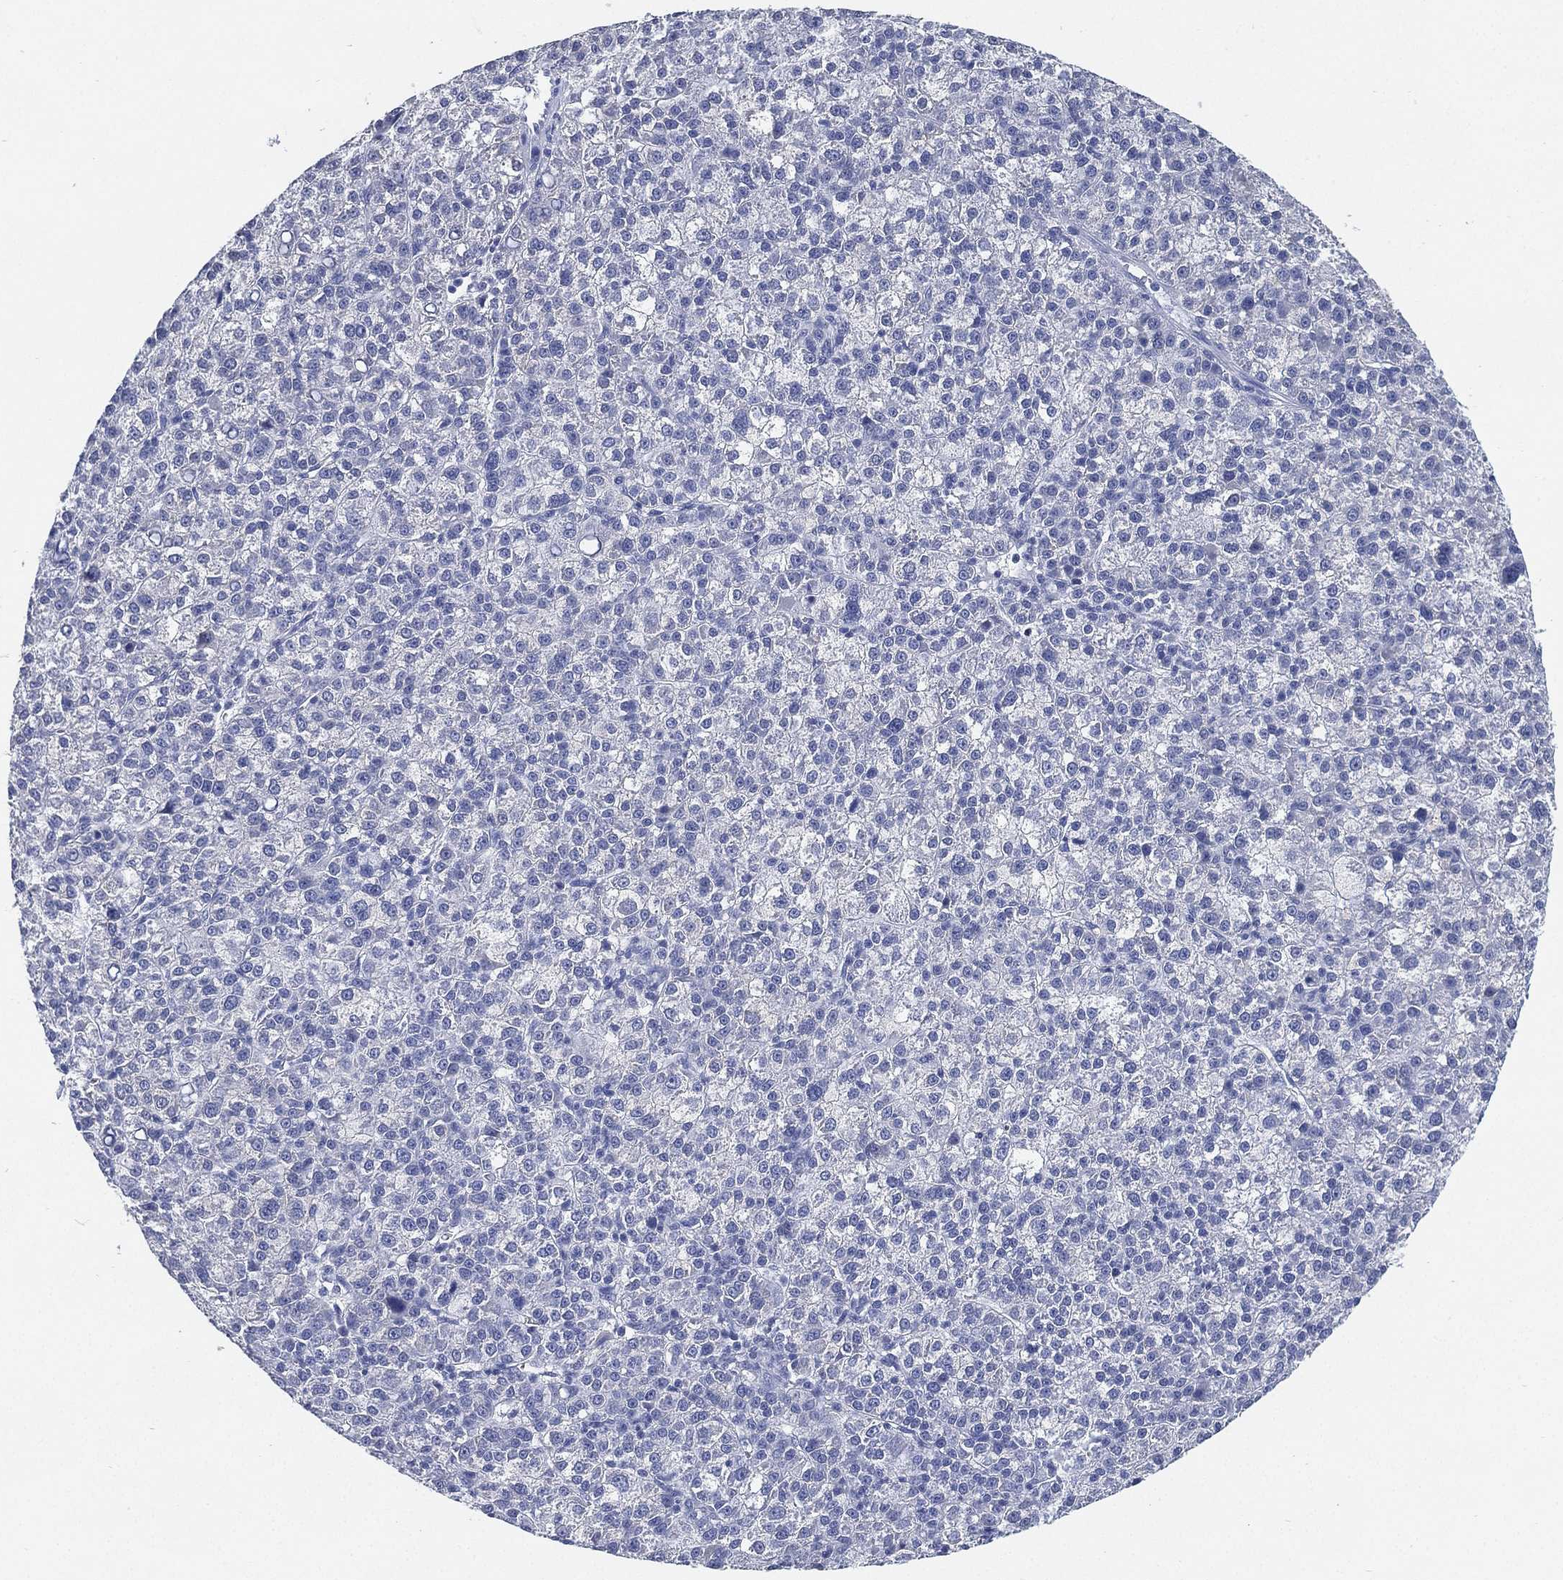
{"staining": {"intensity": "negative", "quantity": "none", "location": "none"}, "tissue": "liver cancer", "cell_type": "Tumor cells", "image_type": "cancer", "snomed": [{"axis": "morphology", "description": "Carcinoma, Hepatocellular, NOS"}, {"axis": "topography", "description": "Liver"}], "caption": "Tumor cells are negative for brown protein staining in hepatocellular carcinoma (liver).", "gene": "IYD", "patient": {"sex": "female", "age": 60}}